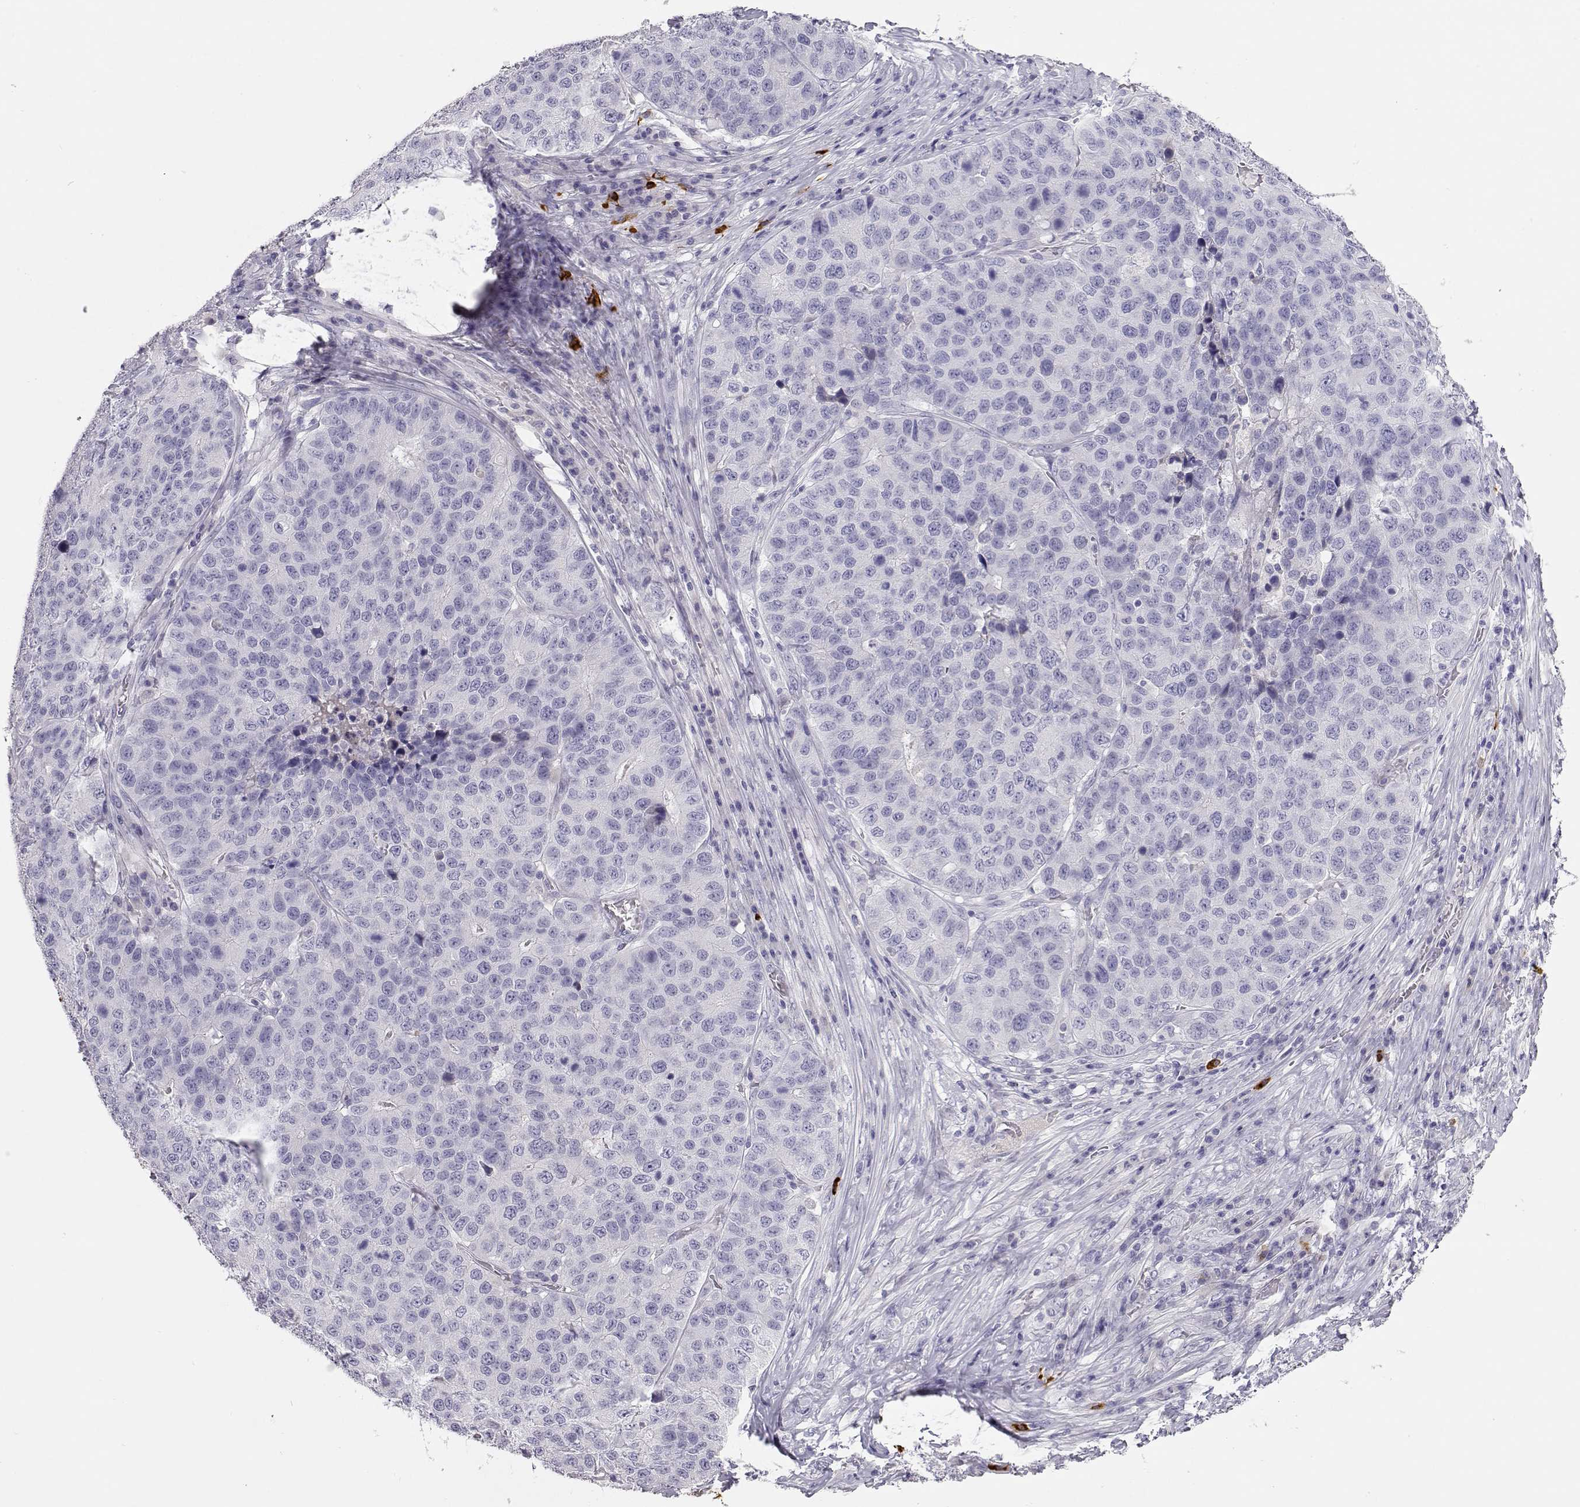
{"staining": {"intensity": "negative", "quantity": "none", "location": "none"}, "tissue": "stomach cancer", "cell_type": "Tumor cells", "image_type": "cancer", "snomed": [{"axis": "morphology", "description": "Adenocarcinoma, NOS"}, {"axis": "topography", "description": "Stomach"}], "caption": "Immunohistochemical staining of stomach cancer shows no significant staining in tumor cells. The staining is performed using DAB brown chromogen with nuclei counter-stained in using hematoxylin.", "gene": "GPR174", "patient": {"sex": "male", "age": 71}}